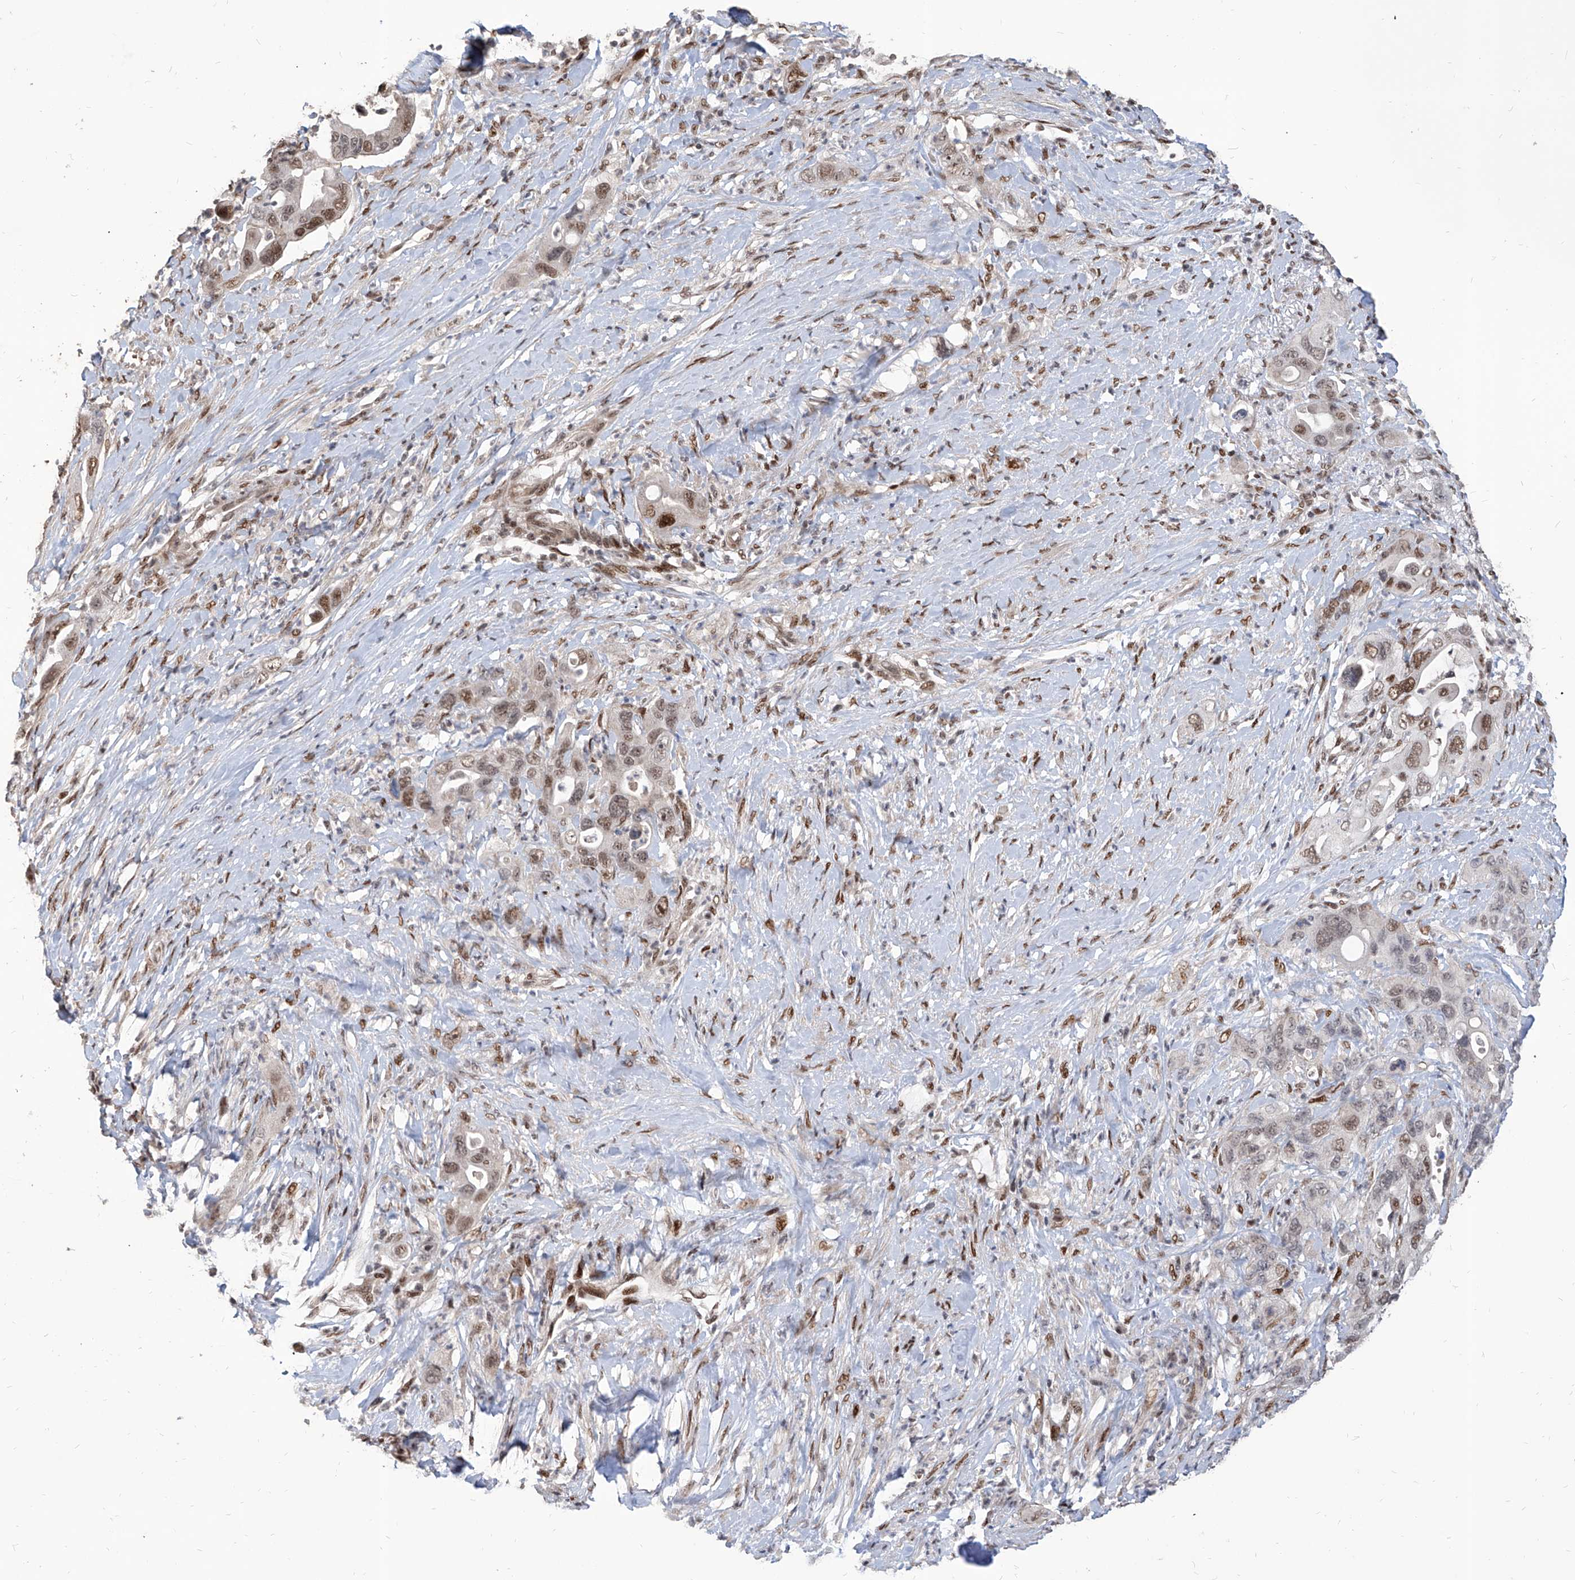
{"staining": {"intensity": "moderate", "quantity": ">75%", "location": "nuclear"}, "tissue": "pancreatic cancer", "cell_type": "Tumor cells", "image_type": "cancer", "snomed": [{"axis": "morphology", "description": "Adenocarcinoma, NOS"}, {"axis": "topography", "description": "Pancreas"}], "caption": "Adenocarcinoma (pancreatic) stained with immunohistochemistry (IHC) exhibits moderate nuclear staining in approximately >75% of tumor cells.", "gene": "IRF2", "patient": {"sex": "female", "age": 71}}